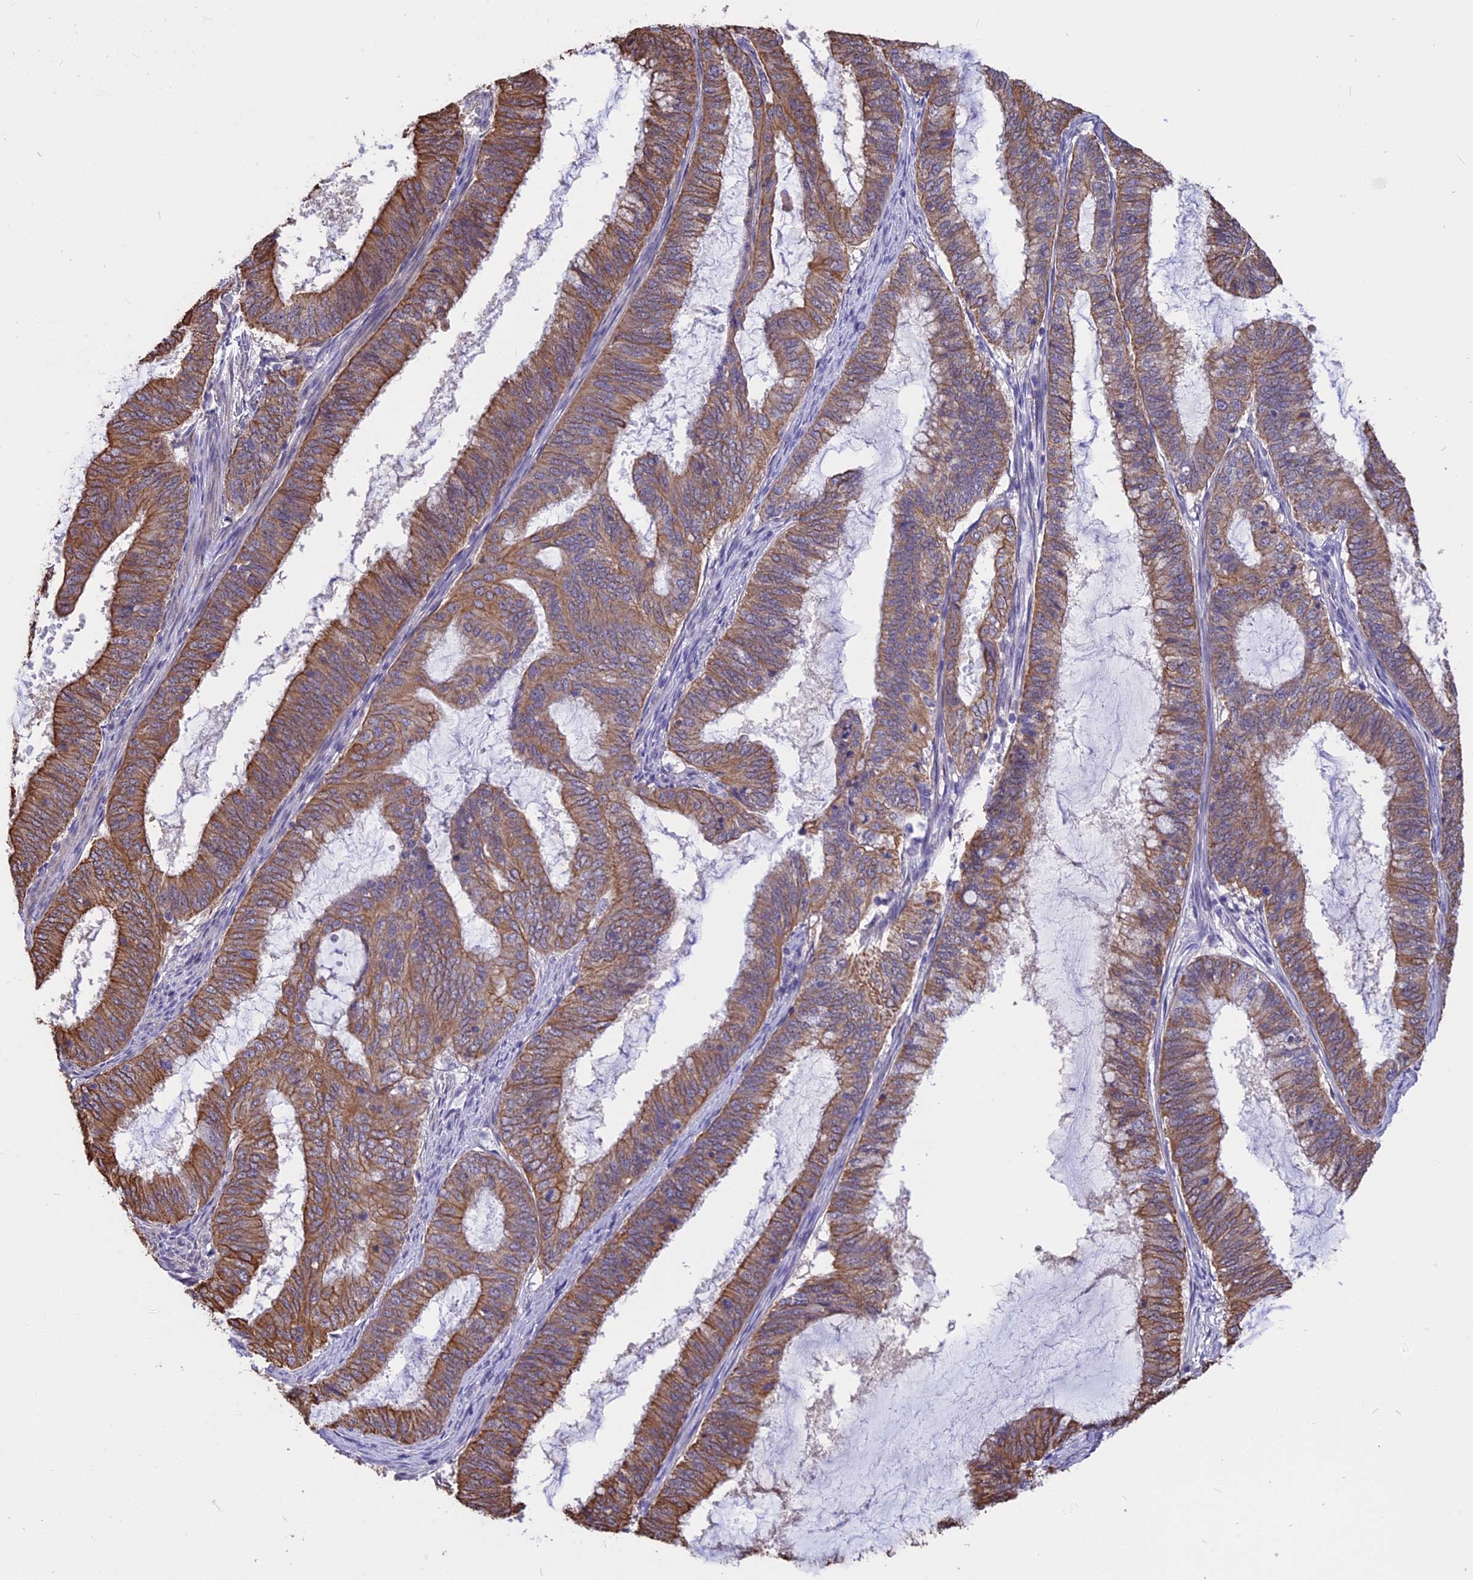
{"staining": {"intensity": "moderate", "quantity": ">75%", "location": "cytoplasmic/membranous"}, "tissue": "endometrial cancer", "cell_type": "Tumor cells", "image_type": "cancer", "snomed": [{"axis": "morphology", "description": "Adenocarcinoma, NOS"}, {"axis": "topography", "description": "Endometrium"}], "caption": "Endometrial cancer stained for a protein (brown) demonstrates moderate cytoplasmic/membranous positive staining in approximately >75% of tumor cells.", "gene": "STUB1", "patient": {"sex": "female", "age": 51}}